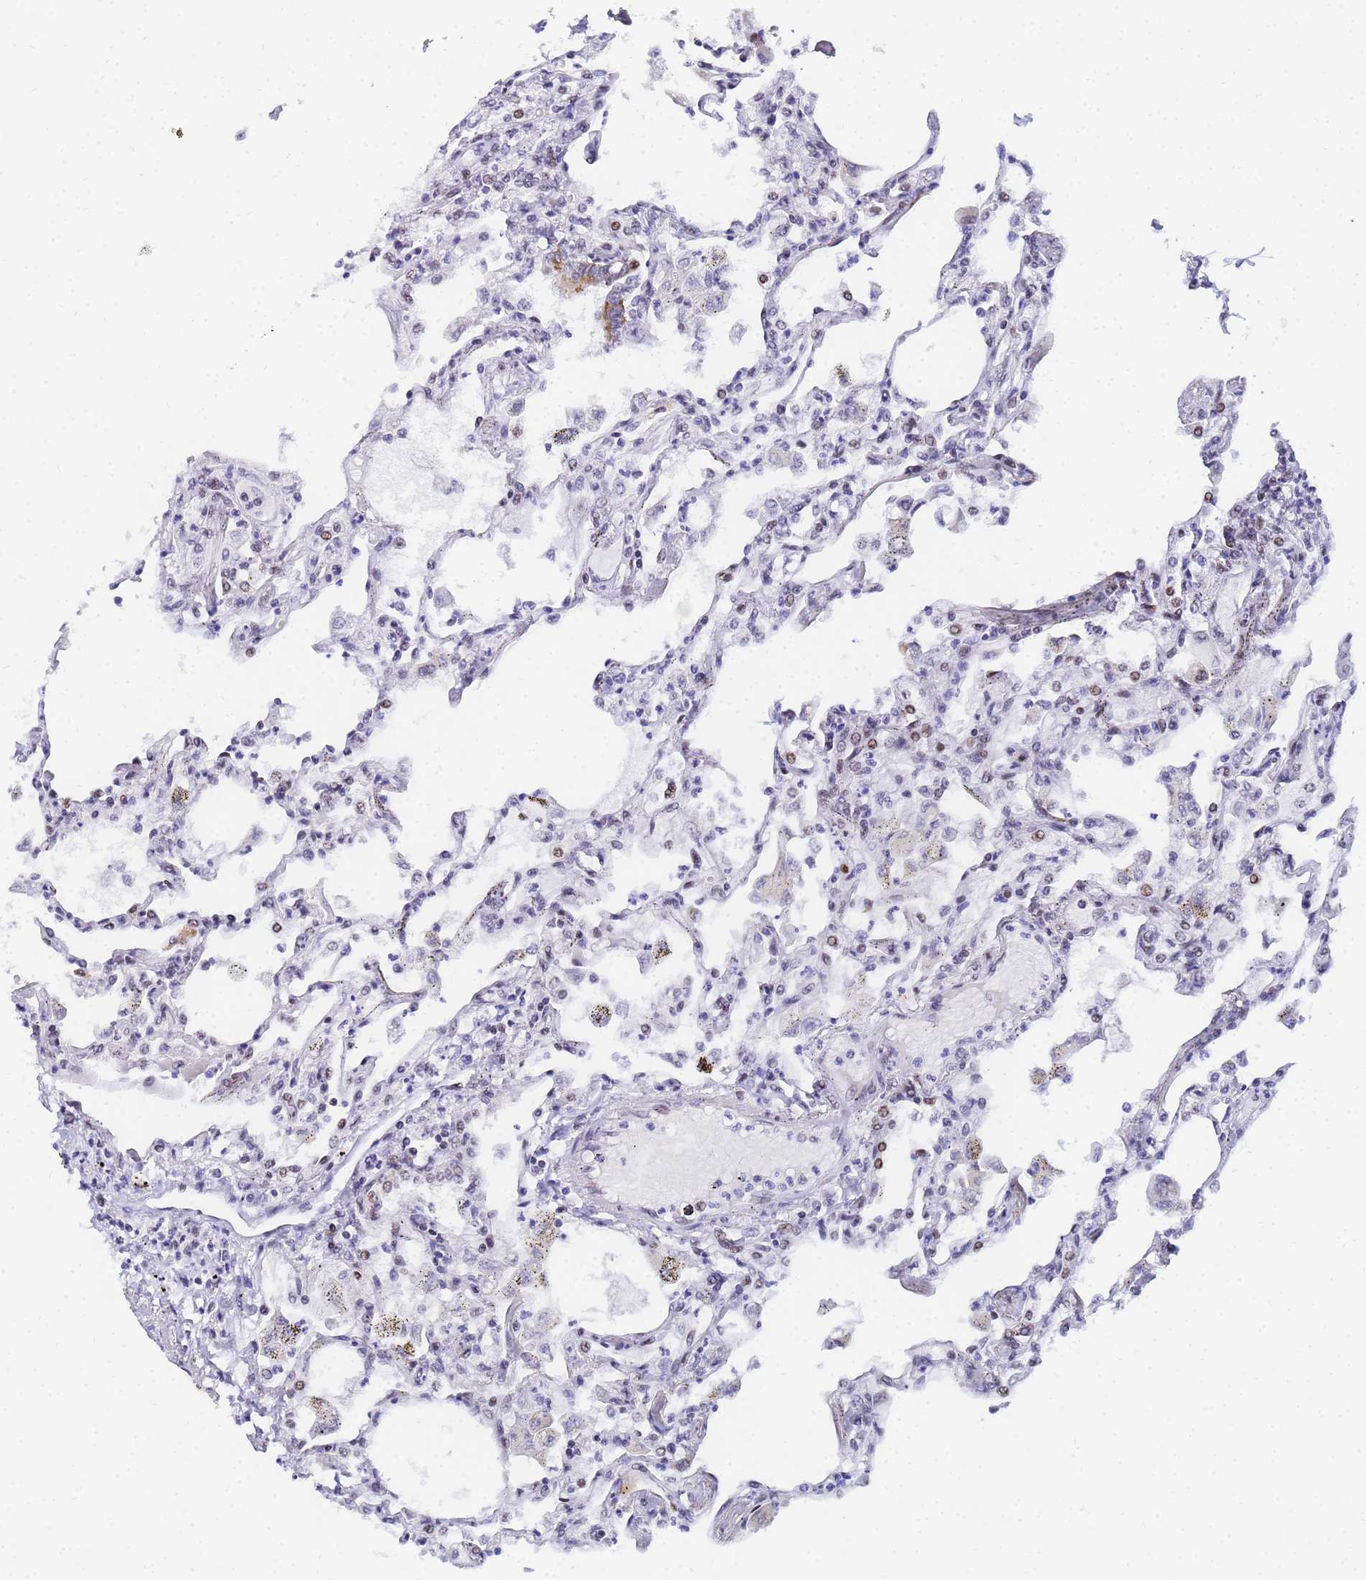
{"staining": {"intensity": "moderate", "quantity": "<25%", "location": "cytoplasmic/membranous"}, "tissue": "lung", "cell_type": "Alveolar cells", "image_type": "normal", "snomed": [{"axis": "morphology", "description": "Normal tissue, NOS"}, {"axis": "topography", "description": "Bronchus"}, {"axis": "topography", "description": "Lung"}], "caption": "Immunohistochemistry (IHC) image of benign lung: lung stained using IHC demonstrates low levels of moderate protein expression localized specifically in the cytoplasmic/membranous of alveolar cells, appearing as a cytoplasmic/membranous brown color.", "gene": "CKMT1A", "patient": {"sex": "female", "age": 49}}